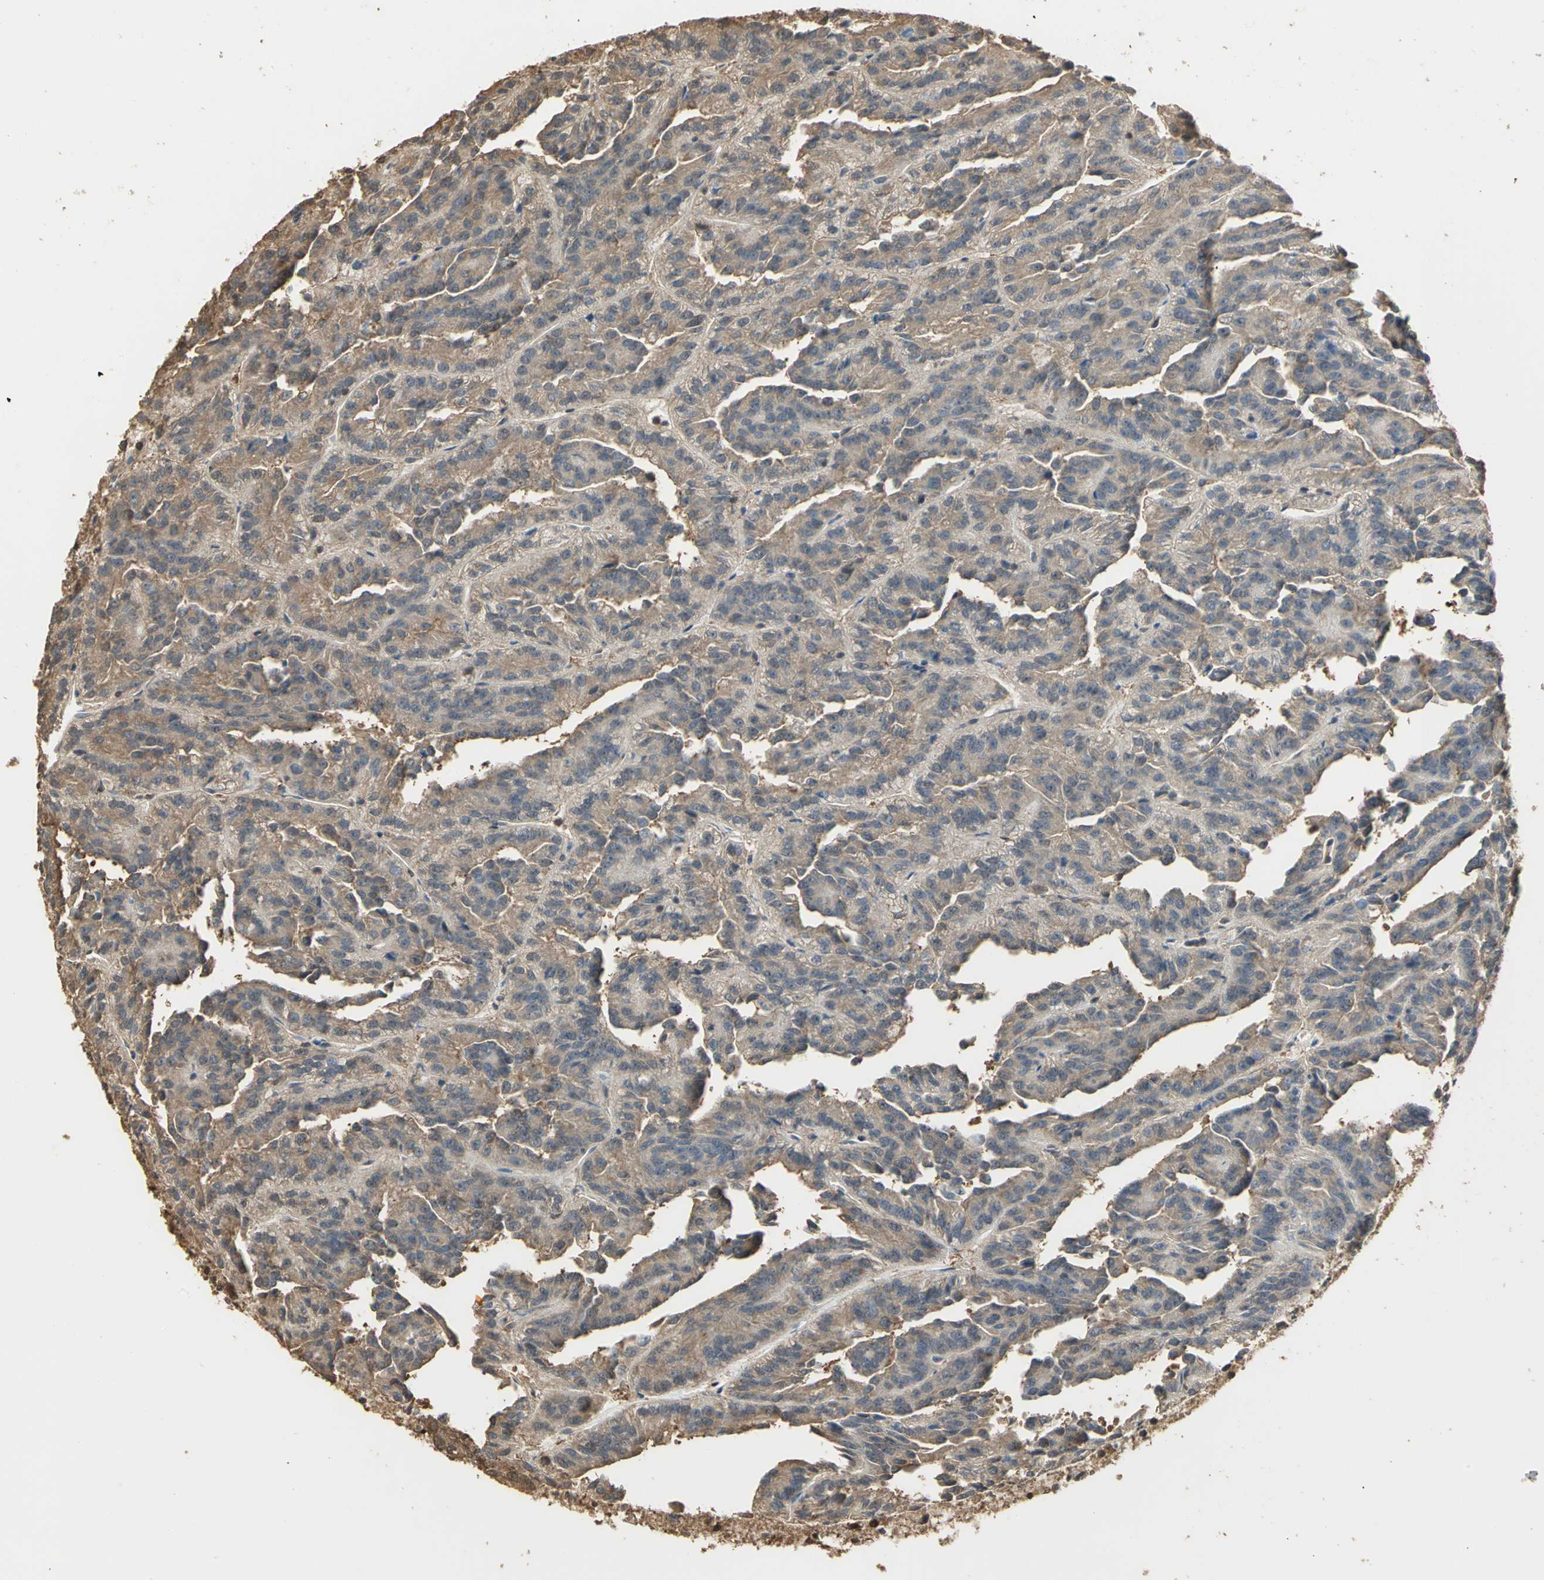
{"staining": {"intensity": "moderate", "quantity": ">75%", "location": "cytoplasmic/membranous"}, "tissue": "renal cancer", "cell_type": "Tumor cells", "image_type": "cancer", "snomed": [{"axis": "morphology", "description": "Adenocarcinoma, NOS"}, {"axis": "topography", "description": "Kidney"}], "caption": "Moderate cytoplasmic/membranous protein positivity is present in about >75% of tumor cells in renal cancer.", "gene": "PARK7", "patient": {"sex": "male", "age": 46}}